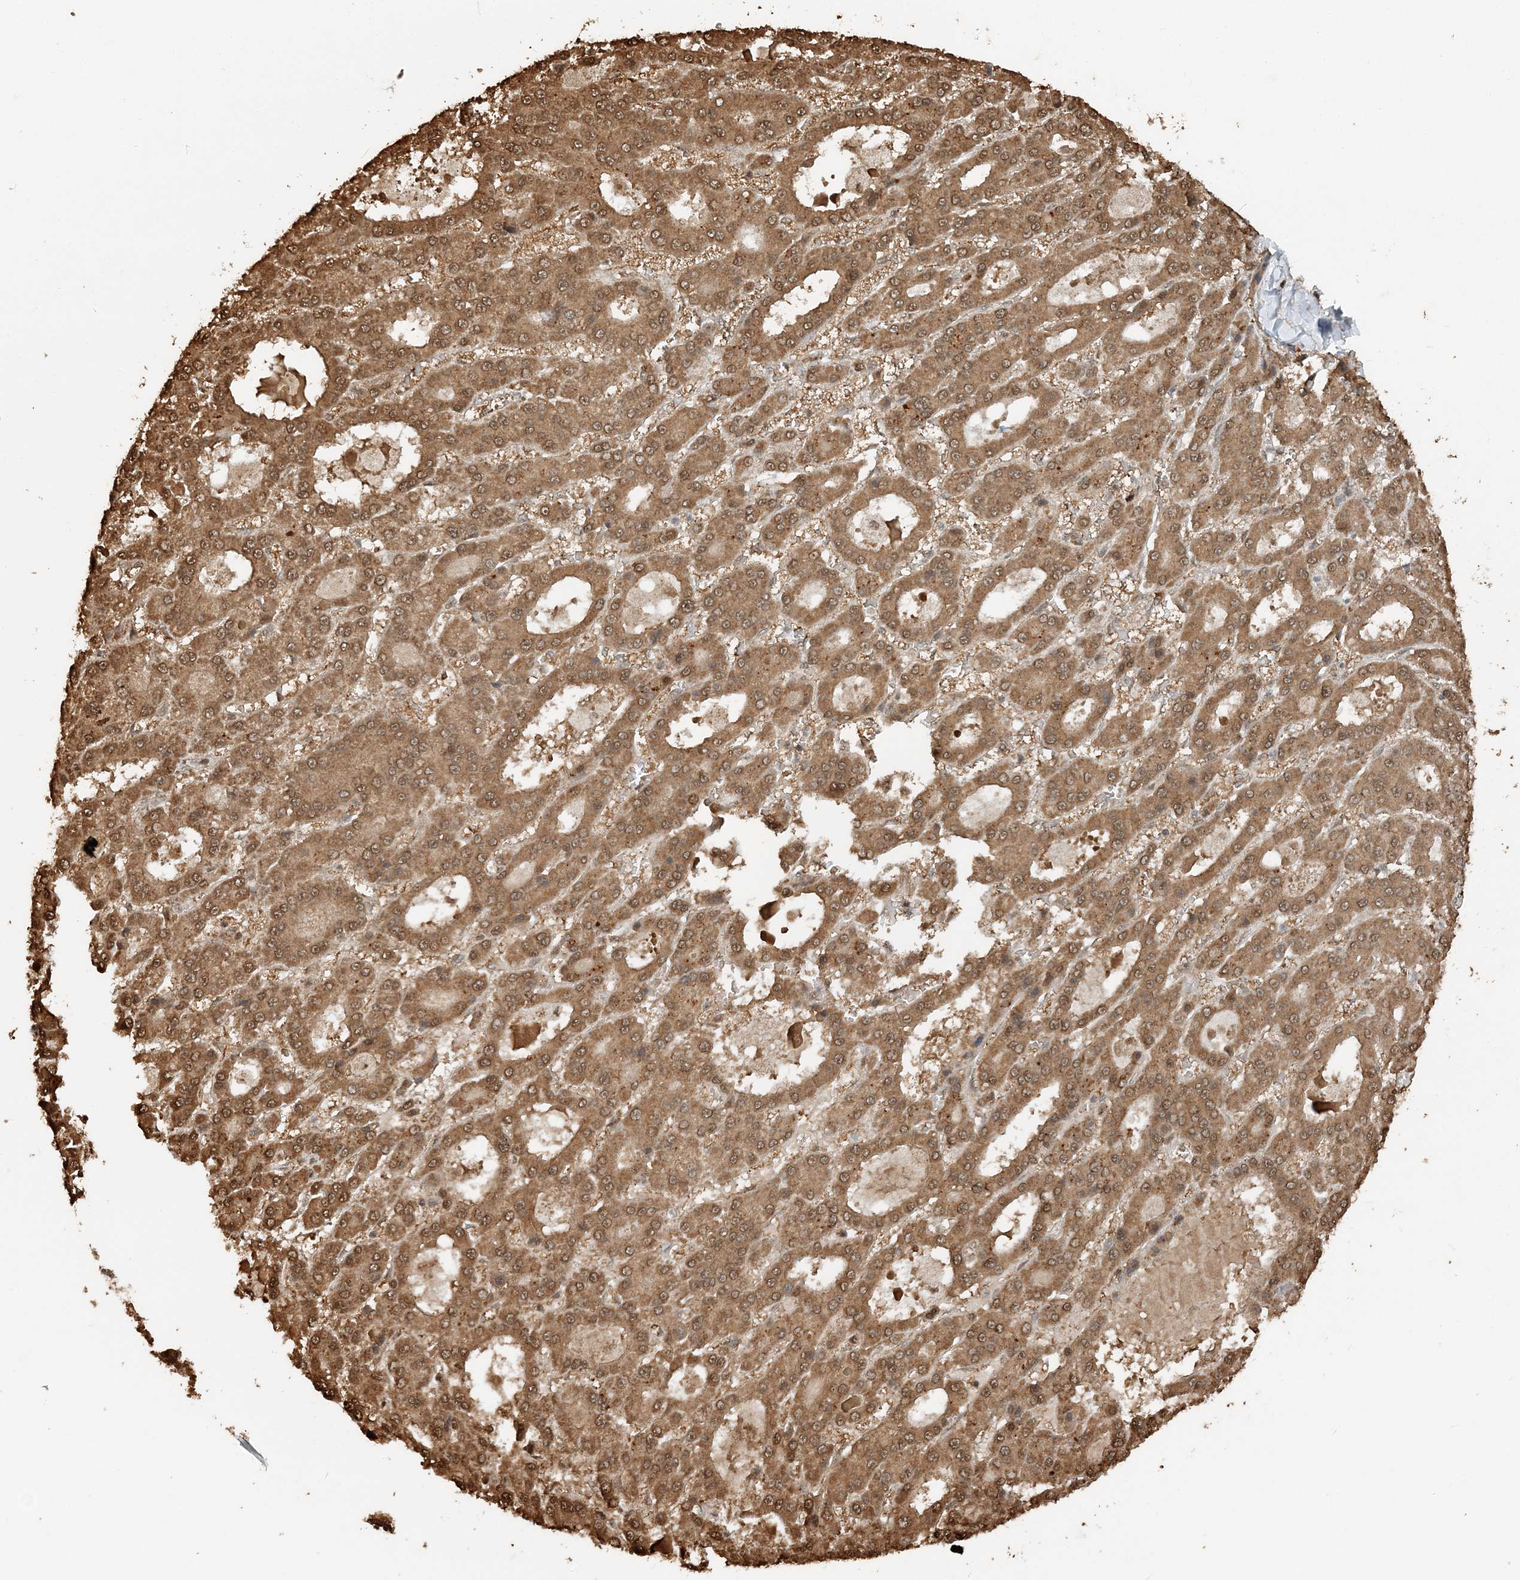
{"staining": {"intensity": "moderate", "quantity": ">75%", "location": "cytoplasmic/membranous,nuclear"}, "tissue": "liver cancer", "cell_type": "Tumor cells", "image_type": "cancer", "snomed": [{"axis": "morphology", "description": "Carcinoma, Hepatocellular, NOS"}, {"axis": "topography", "description": "Liver"}], "caption": "Immunohistochemical staining of liver cancer (hepatocellular carcinoma) shows medium levels of moderate cytoplasmic/membranous and nuclear staining in approximately >75% of tumor cells. (DAB IHC, brown staining for protein, blue staining for nuclei).", "gene": "ARHGAP35", "patient": {"sex": "male", "age": 70}}